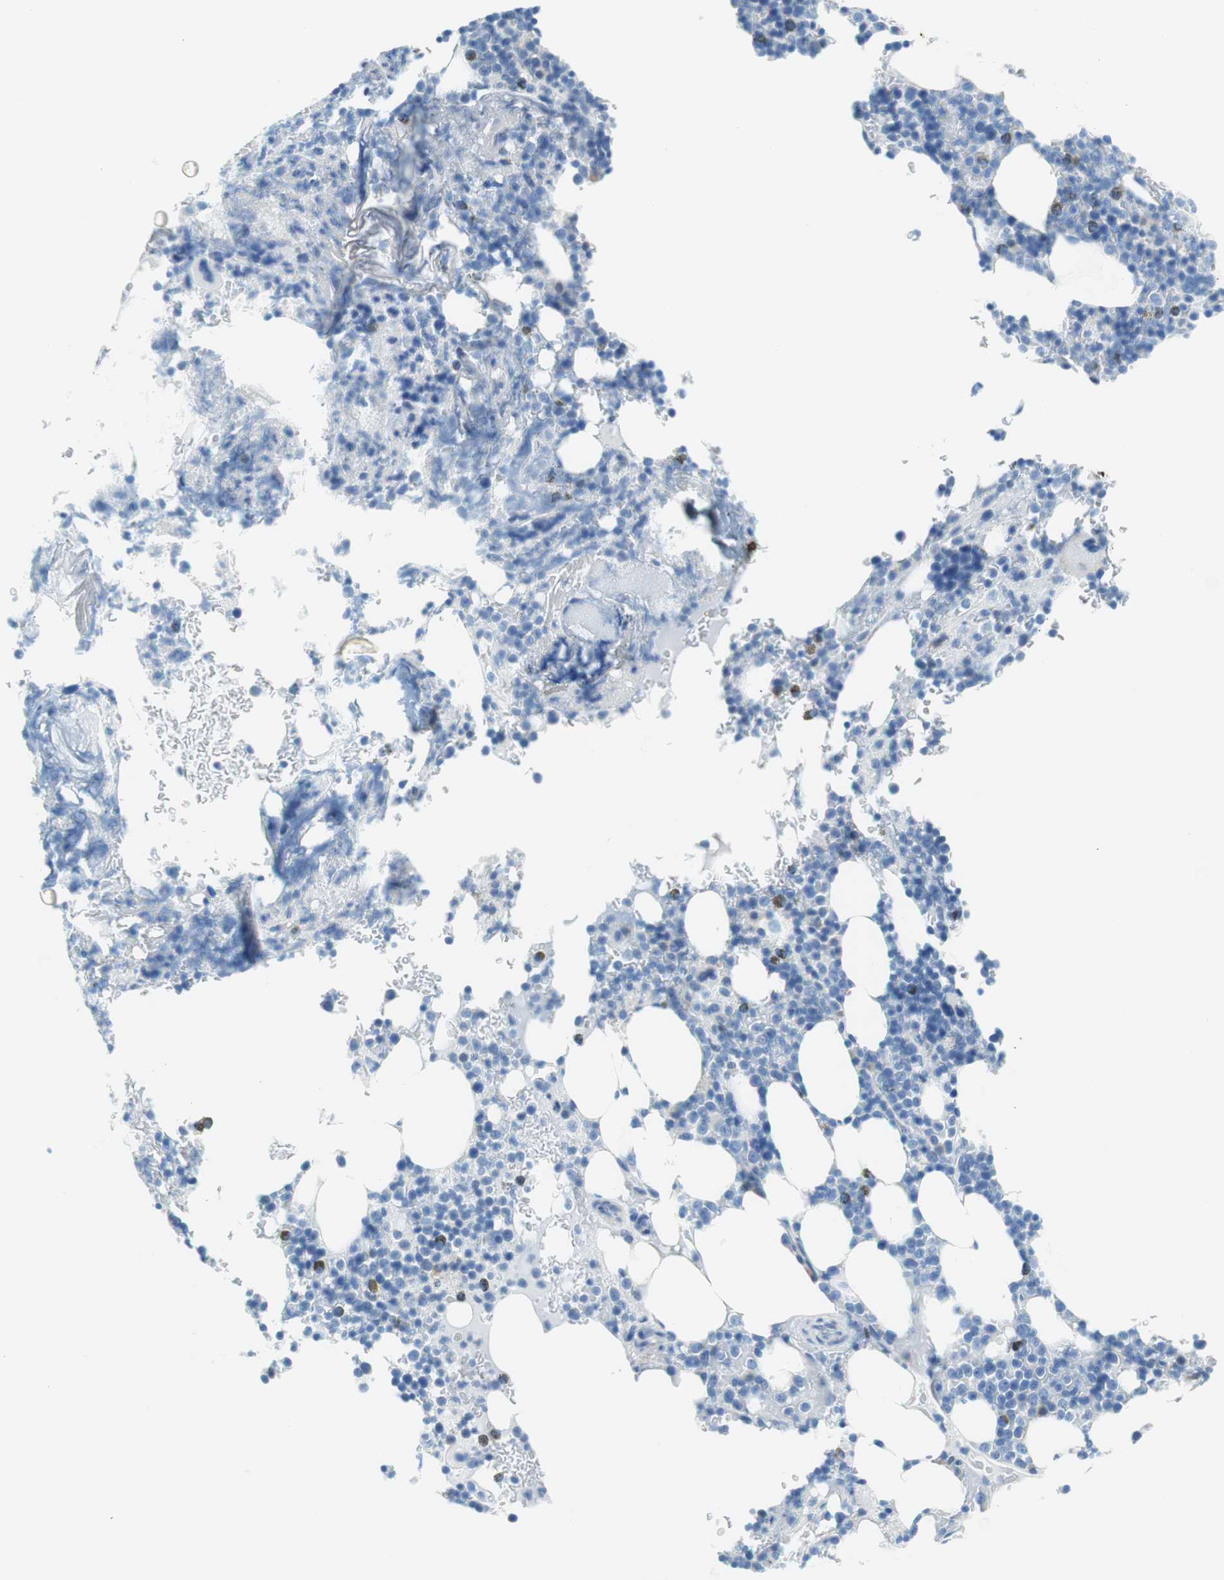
{"staining": {"intensity": "weak", "quantity": "<25%", "location": "cytoplasmic/membranous"}, "tissue": "bone marrow", "cell_type": "Hematopoietic cells", "image_type": "normal", "snomed": [{"axis": "morphology", "description": "Normal tissue, NOS"}, {"axis": "topography", "description": "Bone marrow"}], "caption": "Immunohistochemistry micrograph of unremarkable bone marrow: human bone marrow stained with DAB (3,3'-diaminobenzidine) reveals no significant protein staining in hematopoietic cells. (DAB immunohistochemistry (IHC) with hematoxylin counter stain).", "gene": "MYH1", "patient": {"sex": "female", "age": 73}}